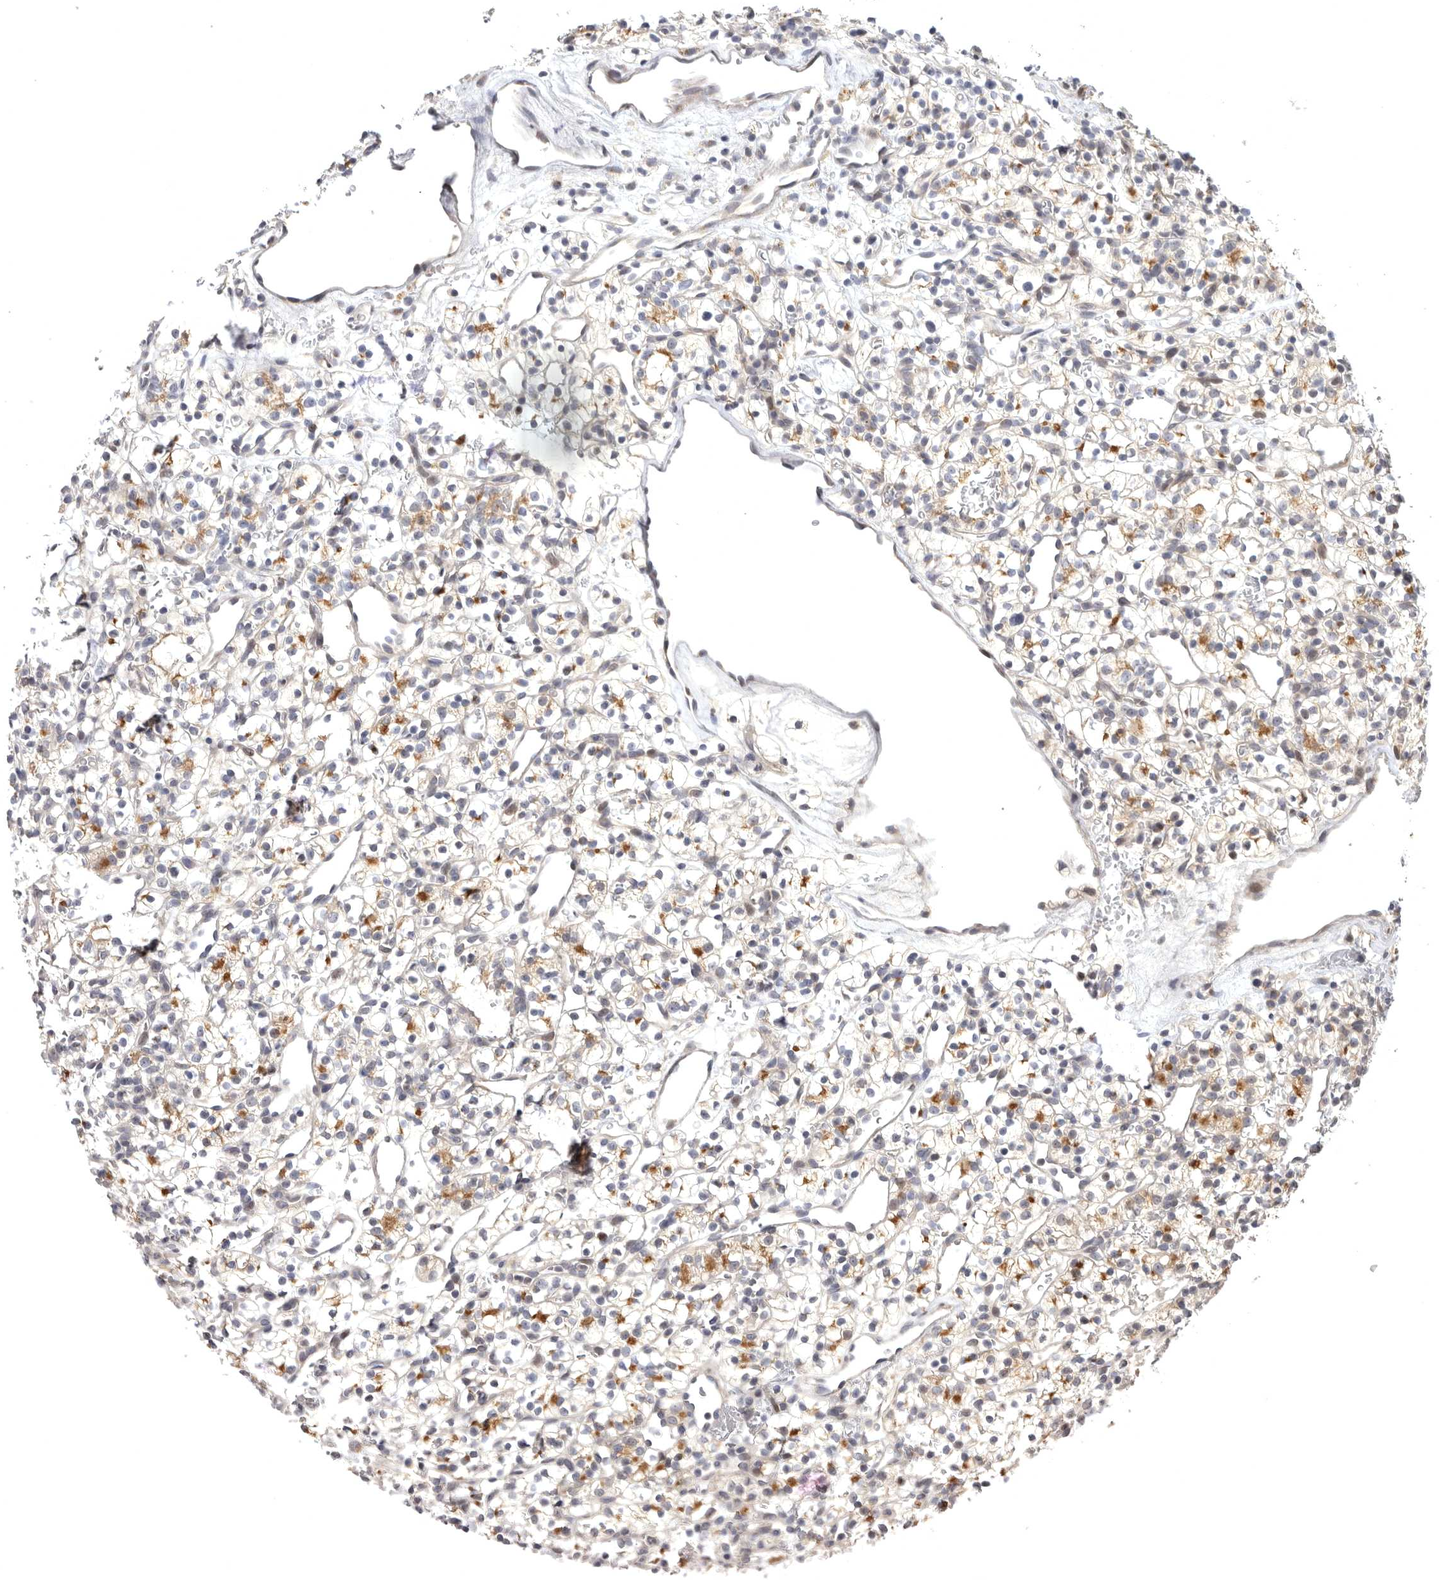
{"staining": {"intensity": "moderate", "quantity": "25%-75%", "location": "cytoplasmic/membranous"}, "tissue": "renal cancer", "cell_type": "Tumor cells", "image_type": "cancer", "snomed": [{"axis": "morphology", "description": "Adenocarcinoma, NOS"}, {"axis": "topography", "description": "Kidney"}], "caption": "Renal adenocarcinoma tissue exhibits moderate cytoplasmic/membranous positivity in about 25%-75% of tumor cells", "gene": "MAN2A1", "patient": {"sex": "female", "age": 57}}